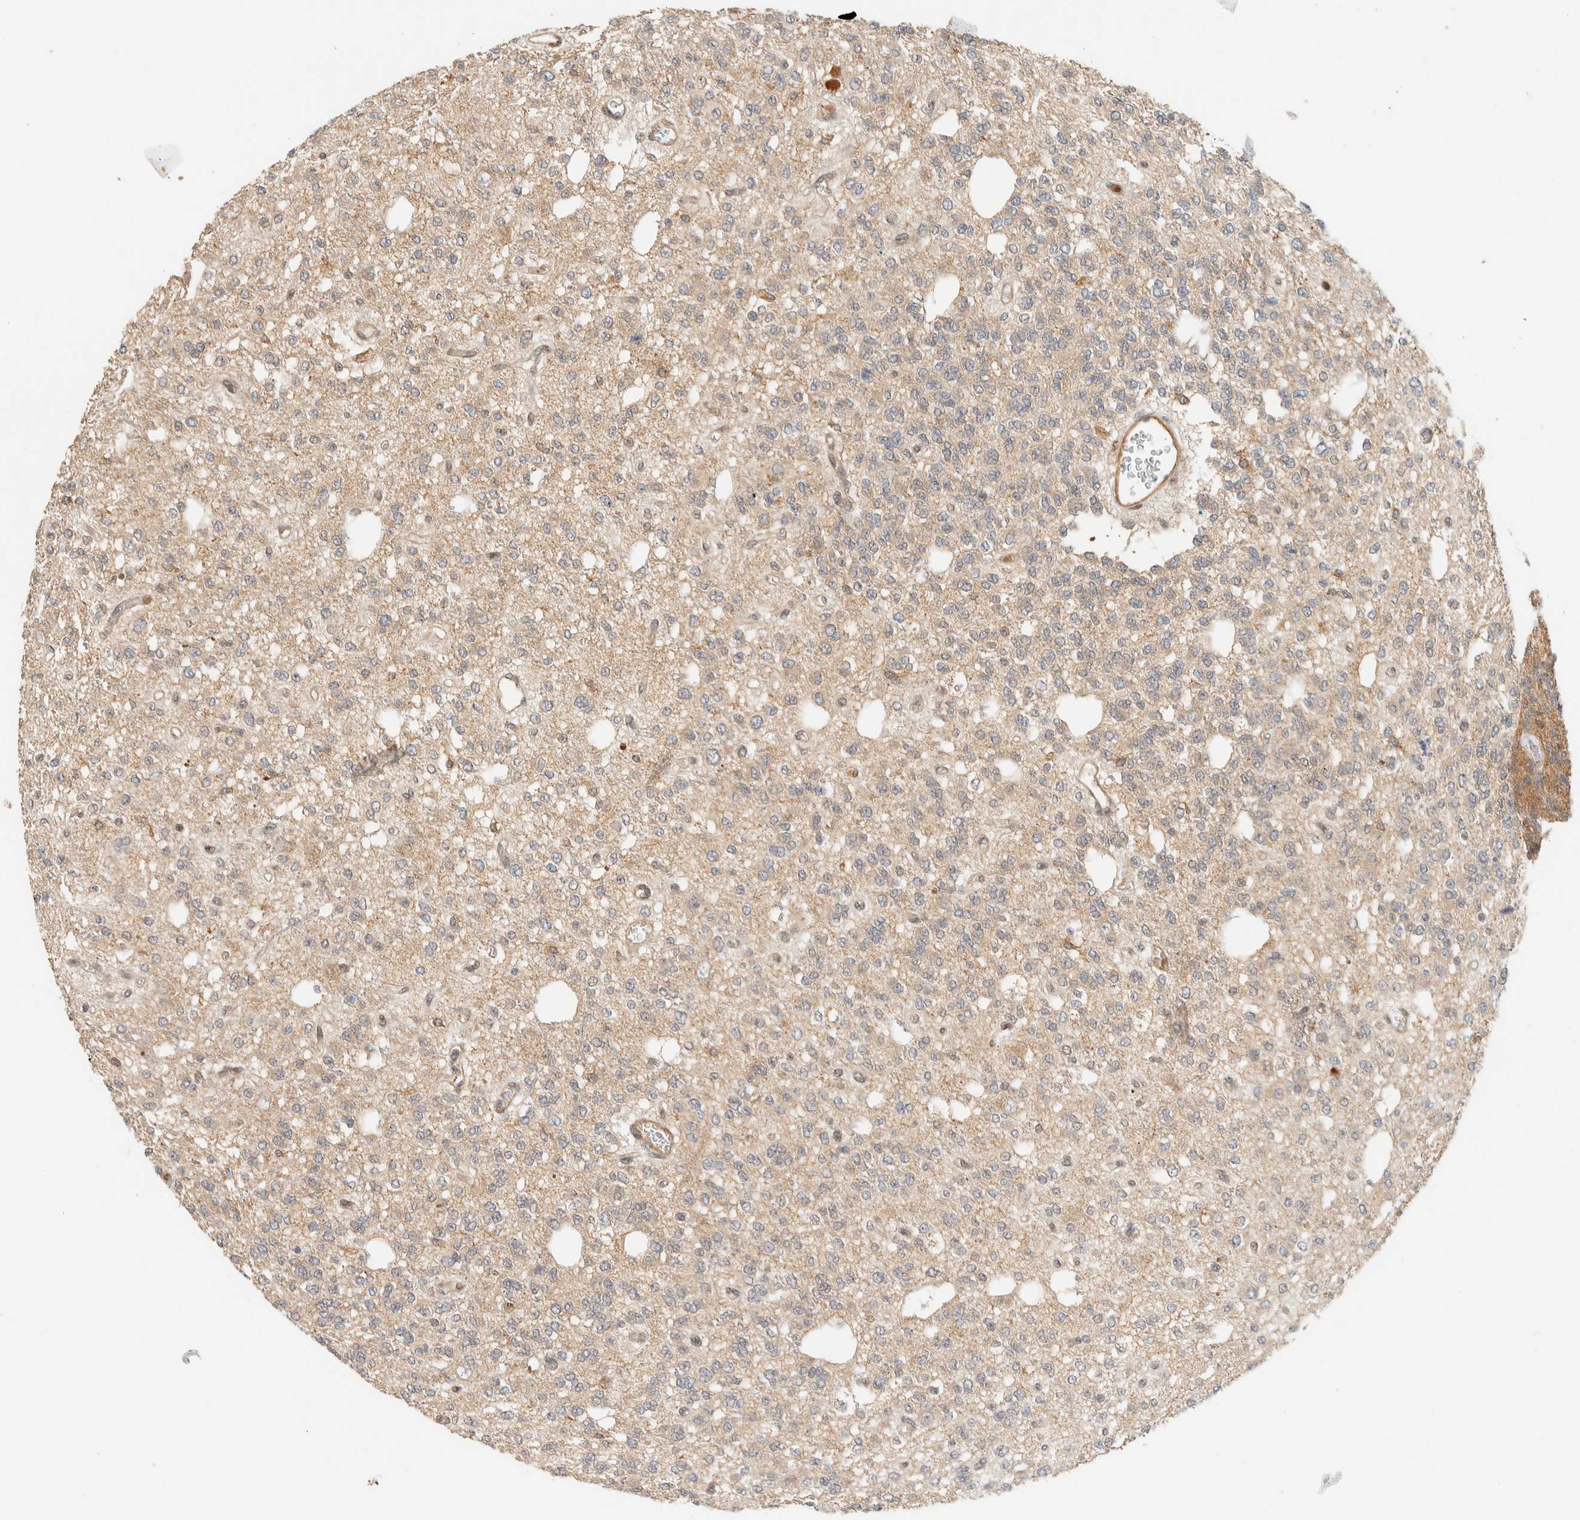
{"staining": {"intensity": "negative", "quantity": "none", "location": "none"}, "tissue": "glioma", "cell_type": "Tumor cells", "image_type": "cancer", "snomed": [{"axis": "morphology", "description": "Glioma, malignant, Low grade"}, {"axis": "topography", "description": "Brain"}], "caption": "IHC image of human malignant low-grade glioma stained for a protein (brown), which demonstrates no expression in tumor cells.", "gene": "ARFGEF1", "patient": {"sex": "male", "age": 38}}